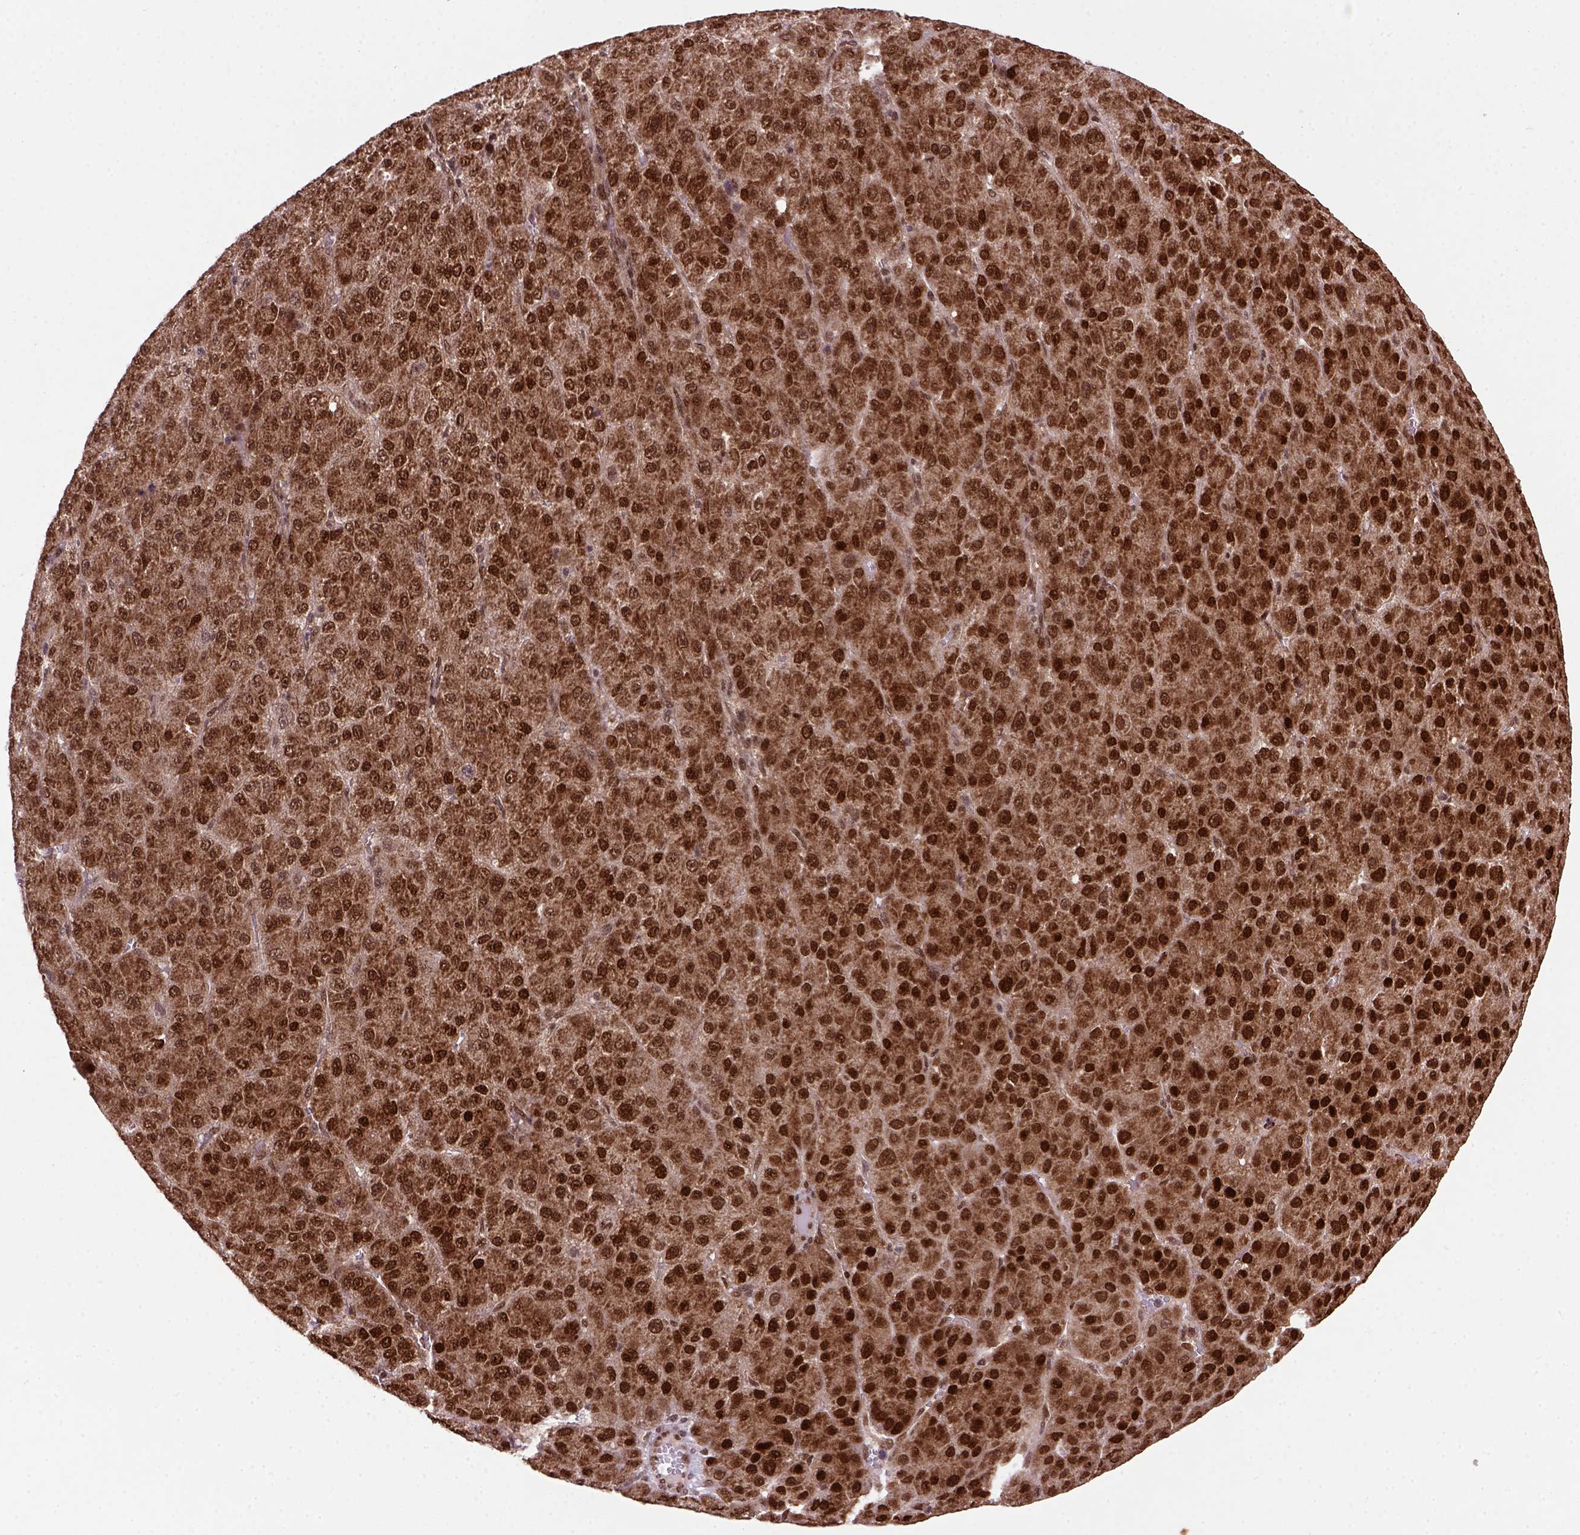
{"staining": {"intensity": "strong", "quantity": ">75%", "location": "nuclear"}, "tissue": "liver cancer", "cell_type": "Tumor cells", "image_type": "cancer", "snomed": [{"axis": "morphology", "description": "Carcinoma, Hepatocellular, NOS"}, {"axis": "topography", "description": "Liver"}], "caption": "Human liver cancer stained for a protein (brown) exhibits strong nuclear positive positivity in approximately >75% of tumor cells.", "gene": "MGMT", "patient": {"sex": "male", "age": 67}}